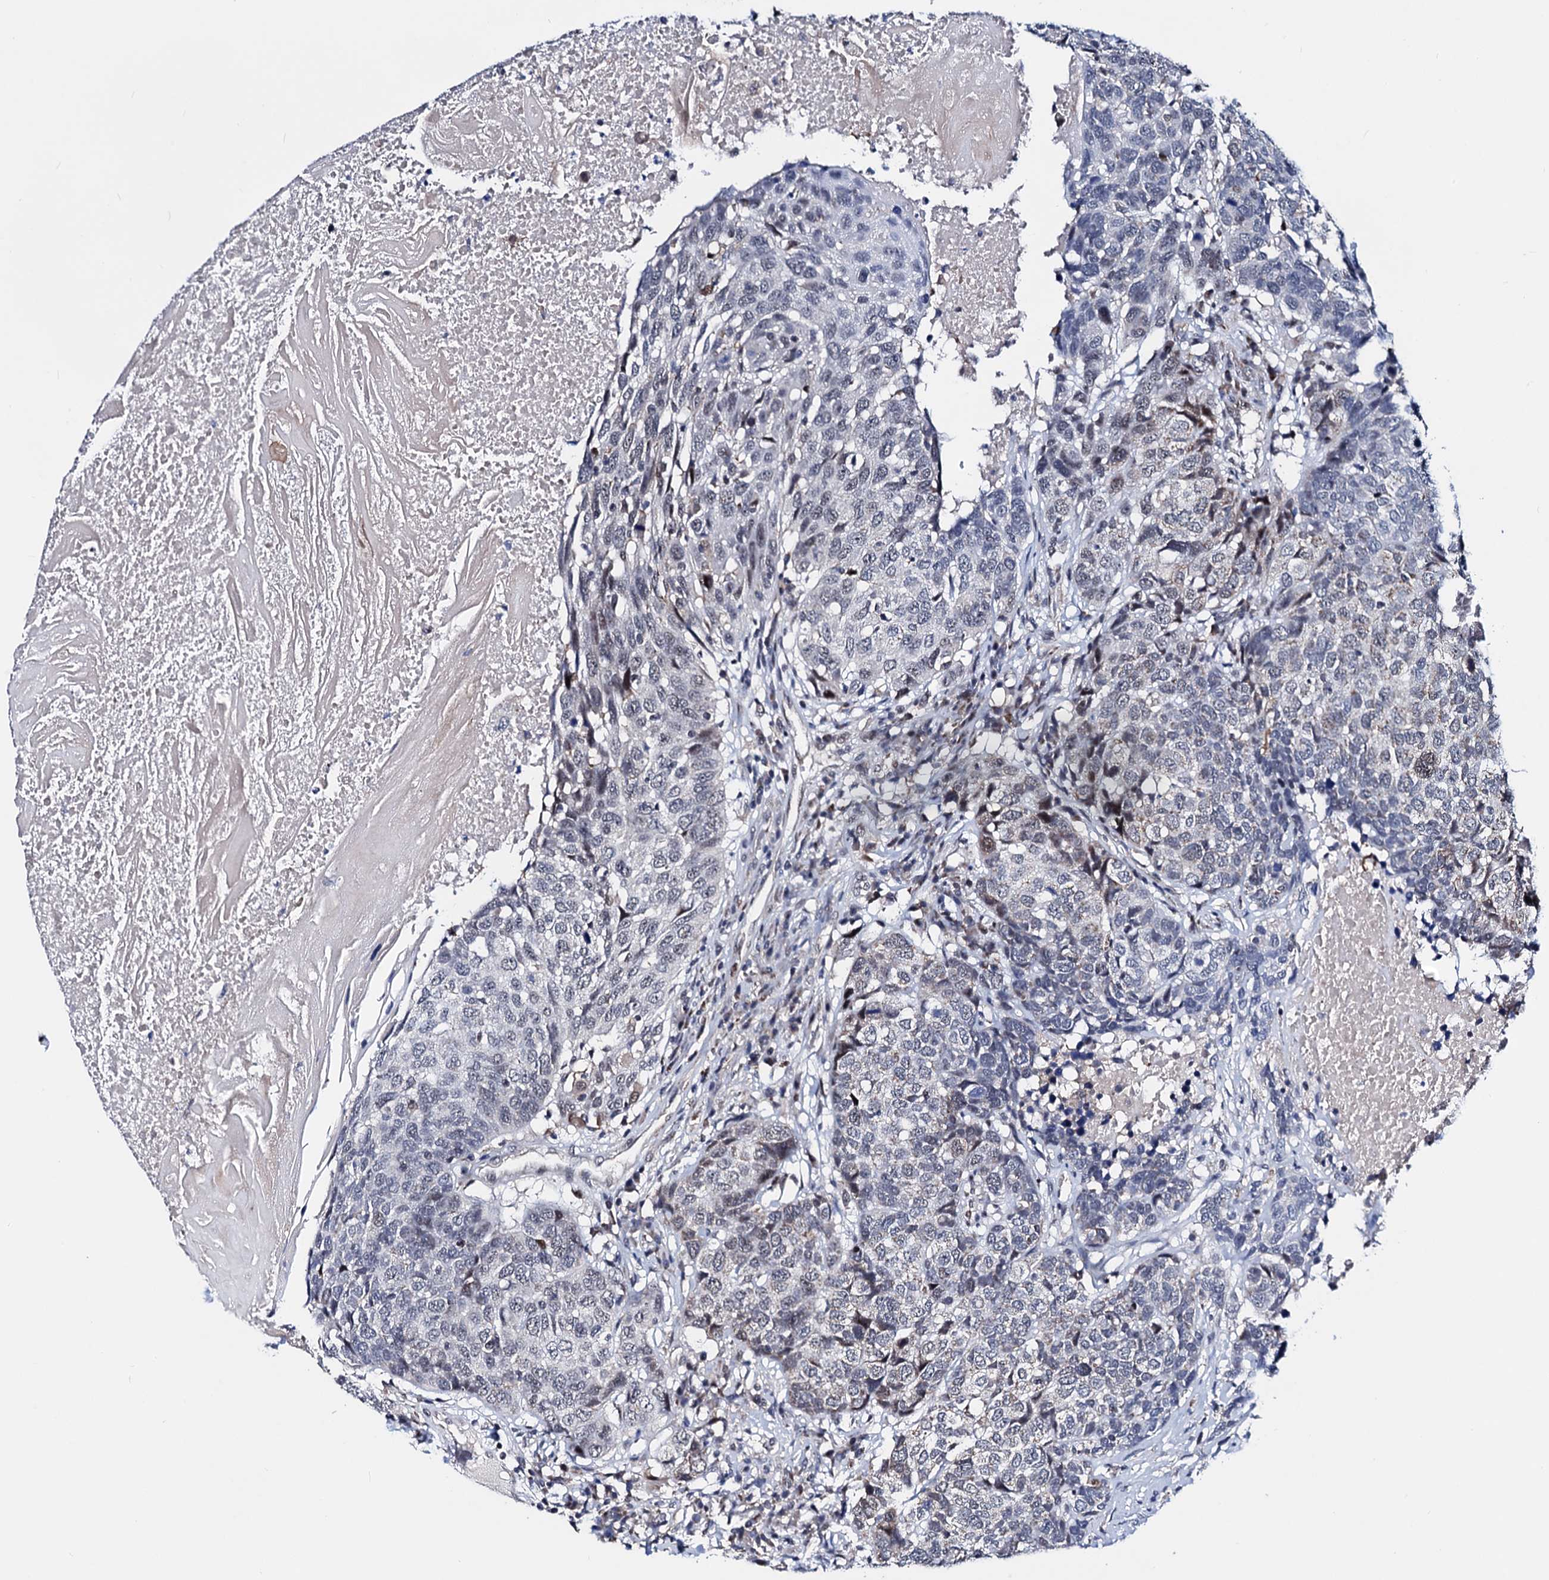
{"staining": {"intensity": "weak", "quantity": "<25%", "location": "nuclear"}, "tissue": "head and neck cancer", "cell_type": "Tumor cells", "image_type": "cancer", "snomed": [{"axis": "morphology", "description": "Squamous cell carcinoma, NOS"}, {"axis": "topography", "description": "Head-Neck"}], "caption": "Tumor cells show no significant staining in head and neck cancer (squamous cell carcinoma).", "gene": "COA4", "patient": {"sex": "male", "age": 66}}